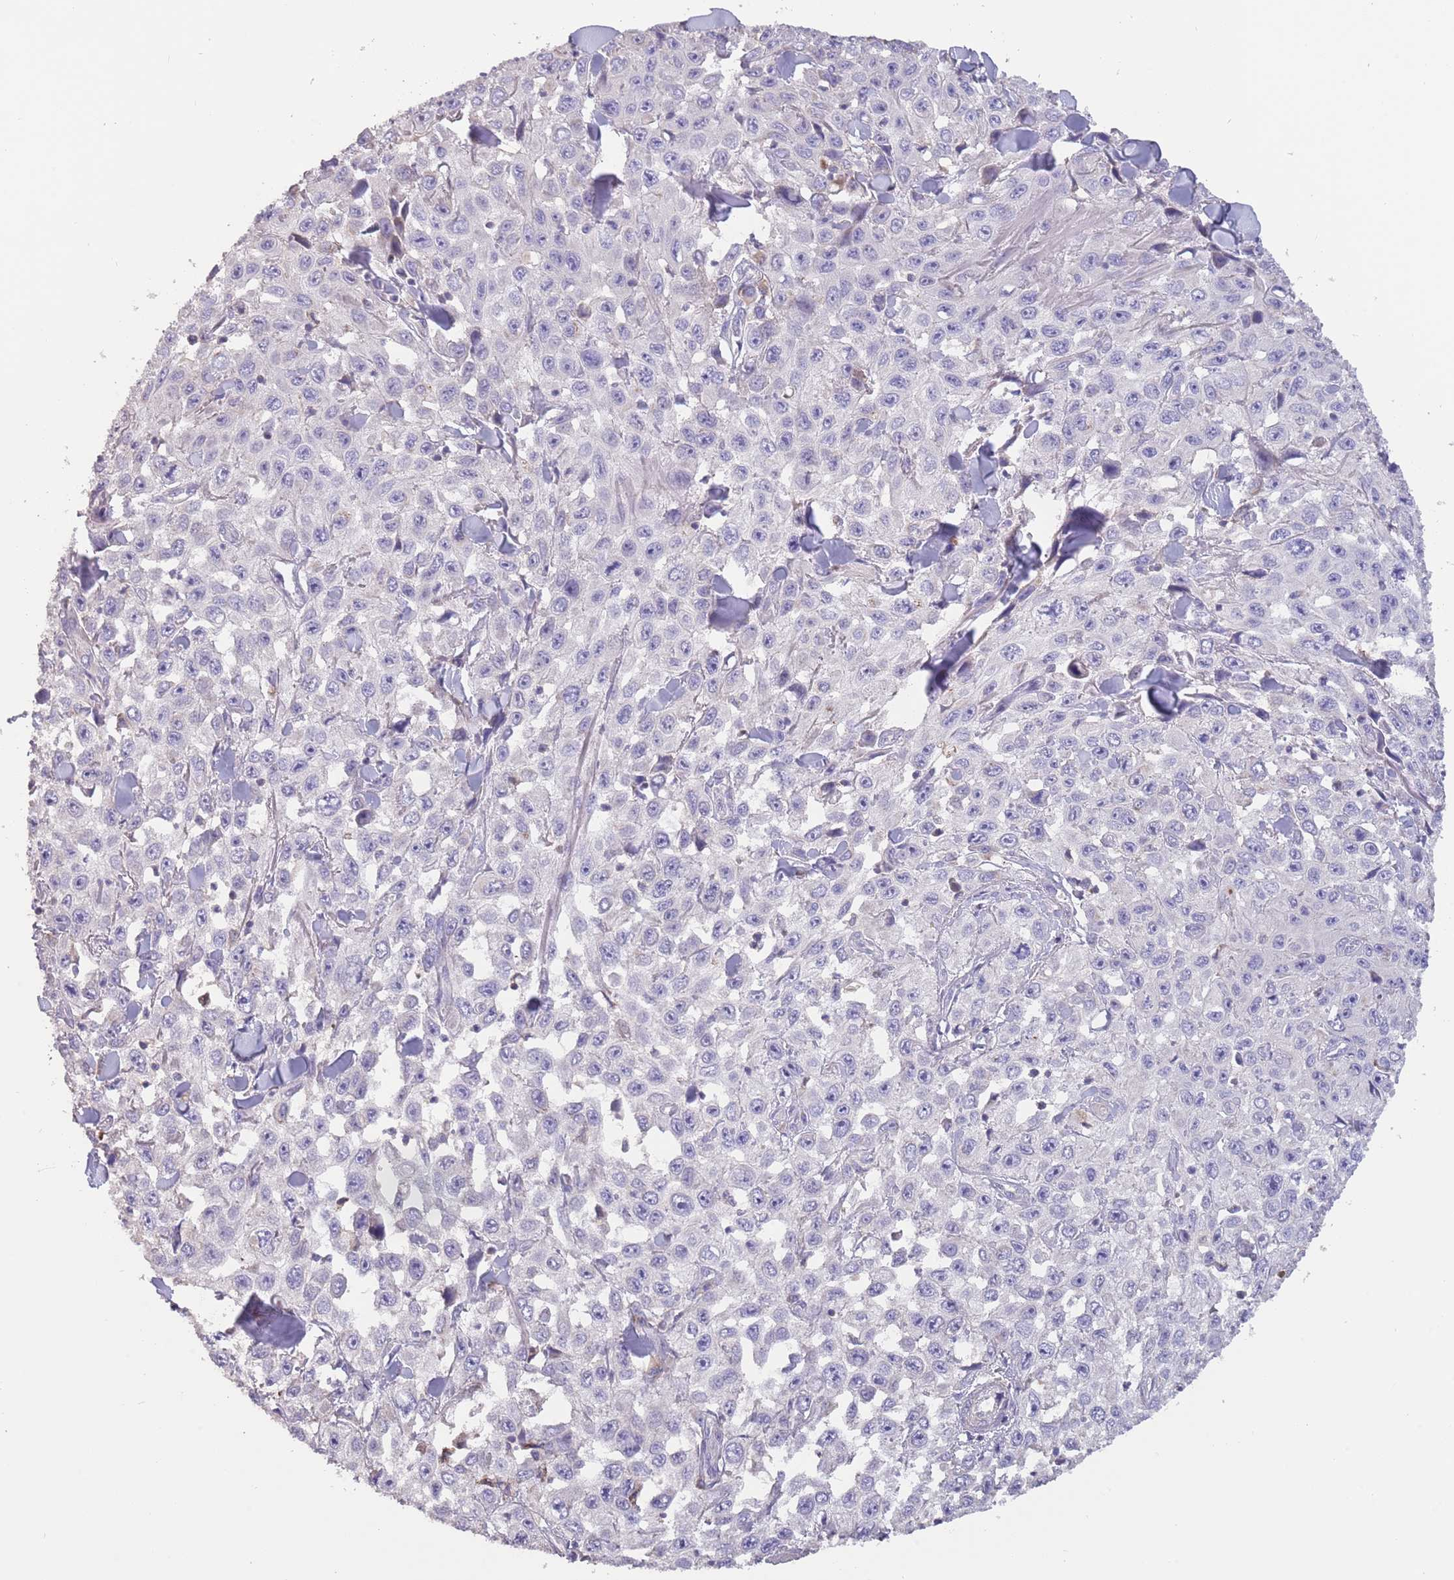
{"staining": {"intensity": "negative", "quantity": "none", "location": "none"}, "tissue": "skin cancer", "cell_type": "Tumor cells", "image_type": "cancer", "snomed": [{"axis": "morphology", "description": "Squamous cell carcinoma, NOS"}, {"axis": "topography", "description": "Skin"}], "caption": "Tumor cells show no significant protein expression in skin cancer.", "gene": "SUSD1", "patient": {"sex": "male", "age": 82}}